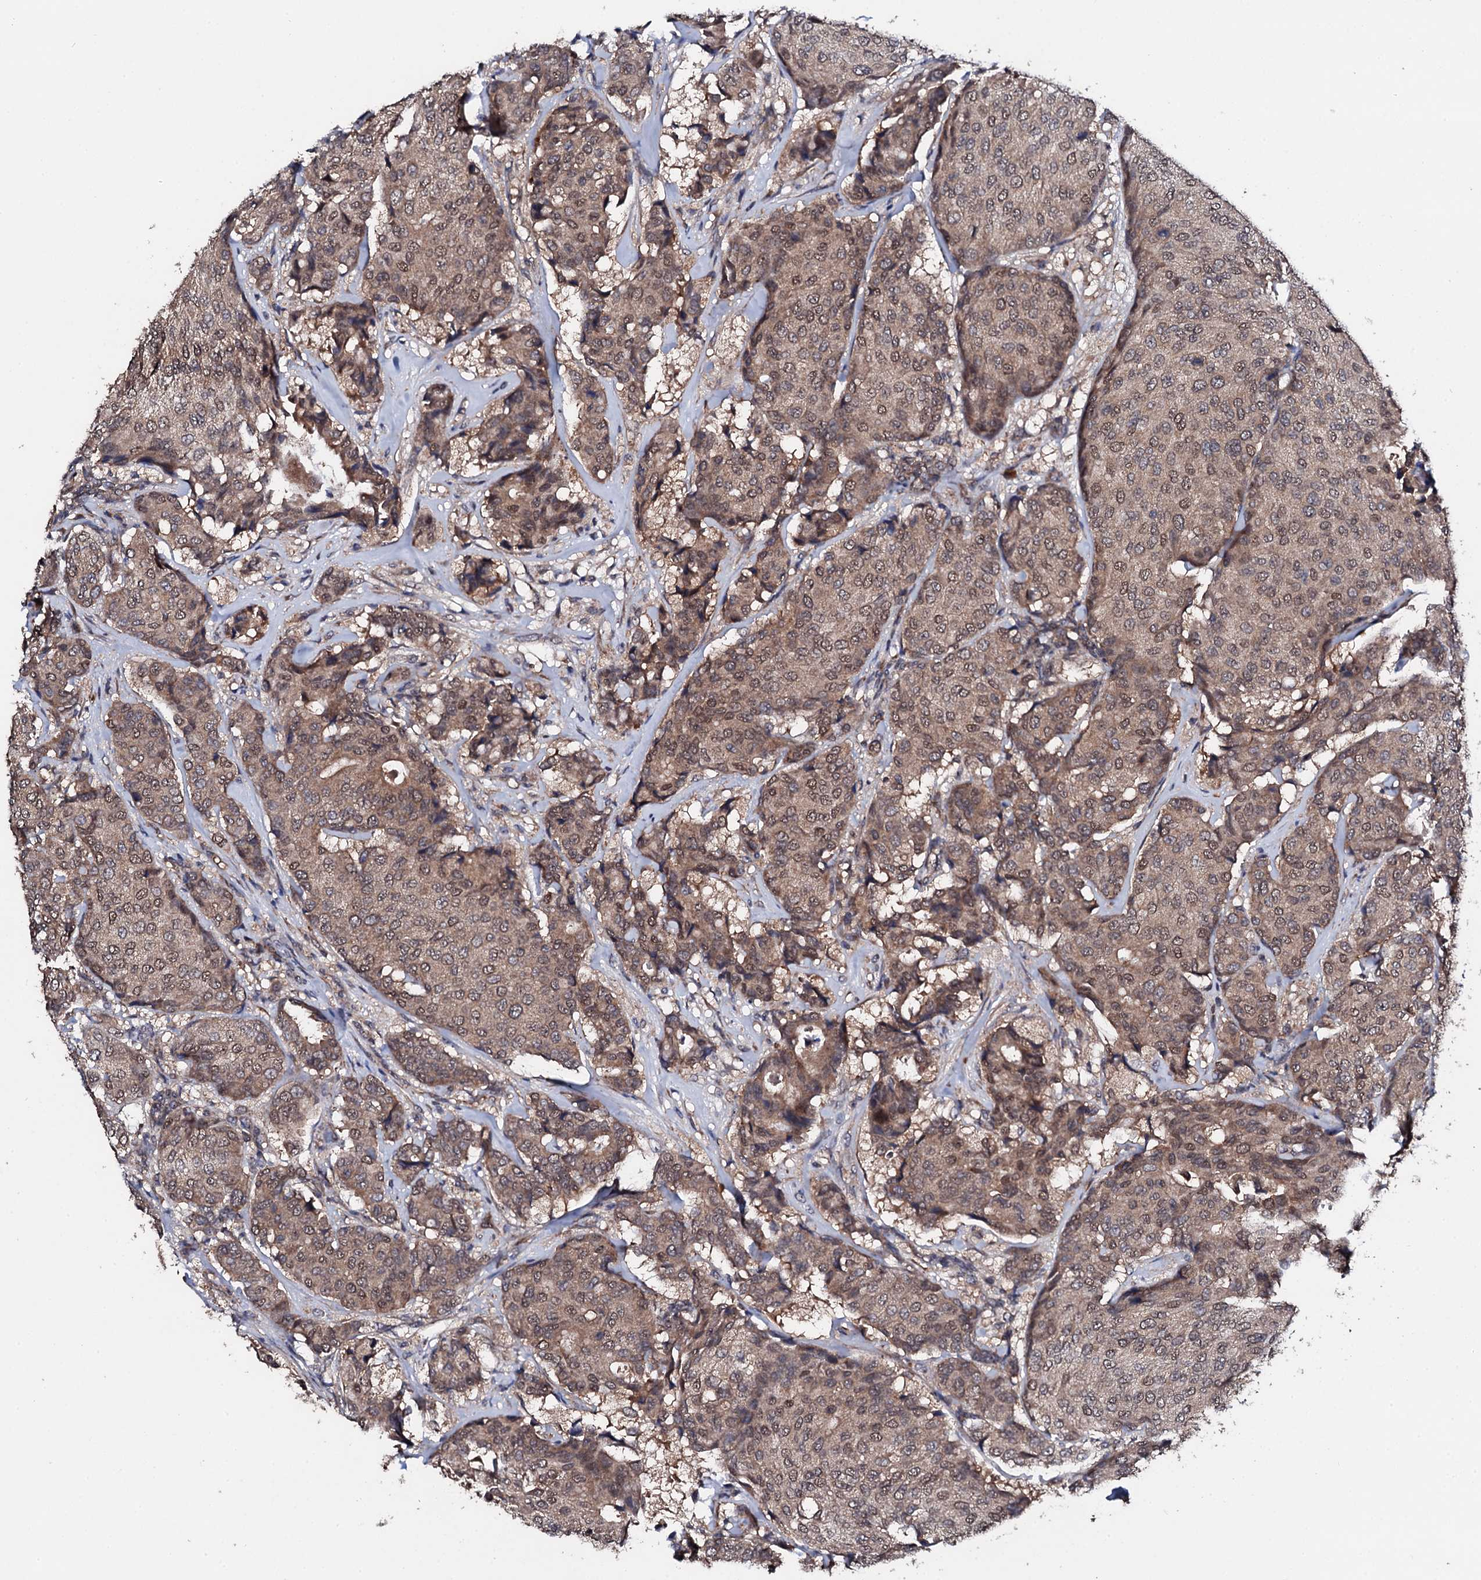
{"staining": {"intensity": "moderate", "quantity": ">75%", "location": "cytoplasmic/membranous,nuclear"}, "tissue": "breast cancer", "cell_type": "Tumor cells", "image_type": "cancer", "snomed": [{"axis": "morphology", "description": "Duct carcinoma"}, {"axis": "topography", "description": "Breast"}], "caption": "A histopathology image showing moderate cytoplasmic/membranous and nuclear expression in about >75% of tumor cells in breast invasive ductal carcinoma, as visualized by brown immunohistochemical staining.", "gene": "IP6K1", "patient": {"sex": "female", "age": 75}}